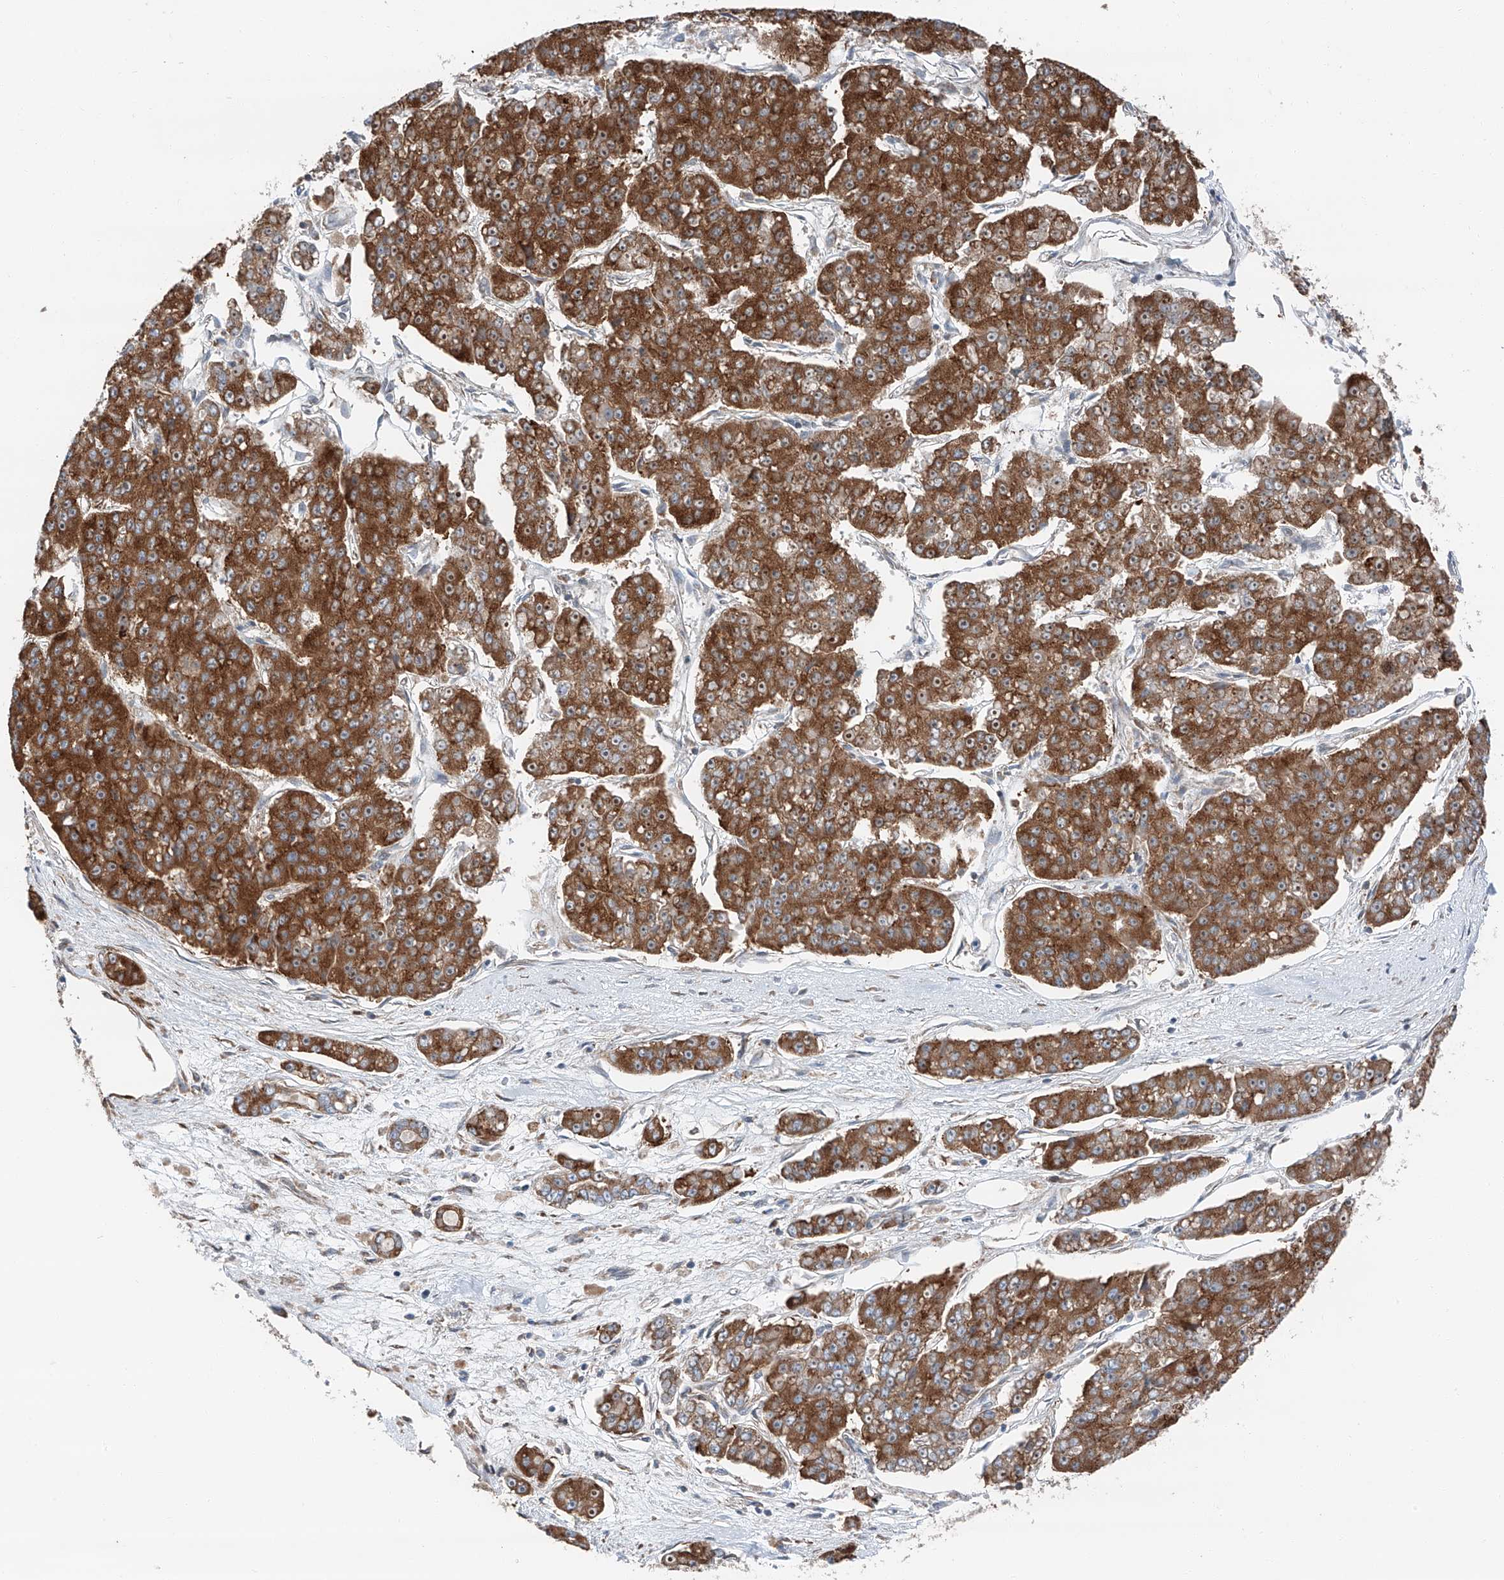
{"staining": {"intensity": "moderate", "quantity": ">75%", "location": "cytoplasmic/membranous"}, "tissue": "pancreatic cancer", "cell_type": "Tumor cells", "image_type": "cancer", "snomed": [{"axis": "morphology", "description": "Adenocarcinoma, NOS"}, {"axis": "topography", "description": "Pancreas"}], "caption": "The micrograph demonstrates immunohistochemical staining of pancreatic cancer (adenocarcinoma). There is moderate cytoplasmic/membranous staining is present in approximately >75% of tumor cells. The staining was performed using DAB to visualize the protein expression in brown, while the nuclei were stained in blue with hematoxylin (Magnification: 20x).", "gene": "ZC3H15", "patient": {"sex": "male", "age": 50}}